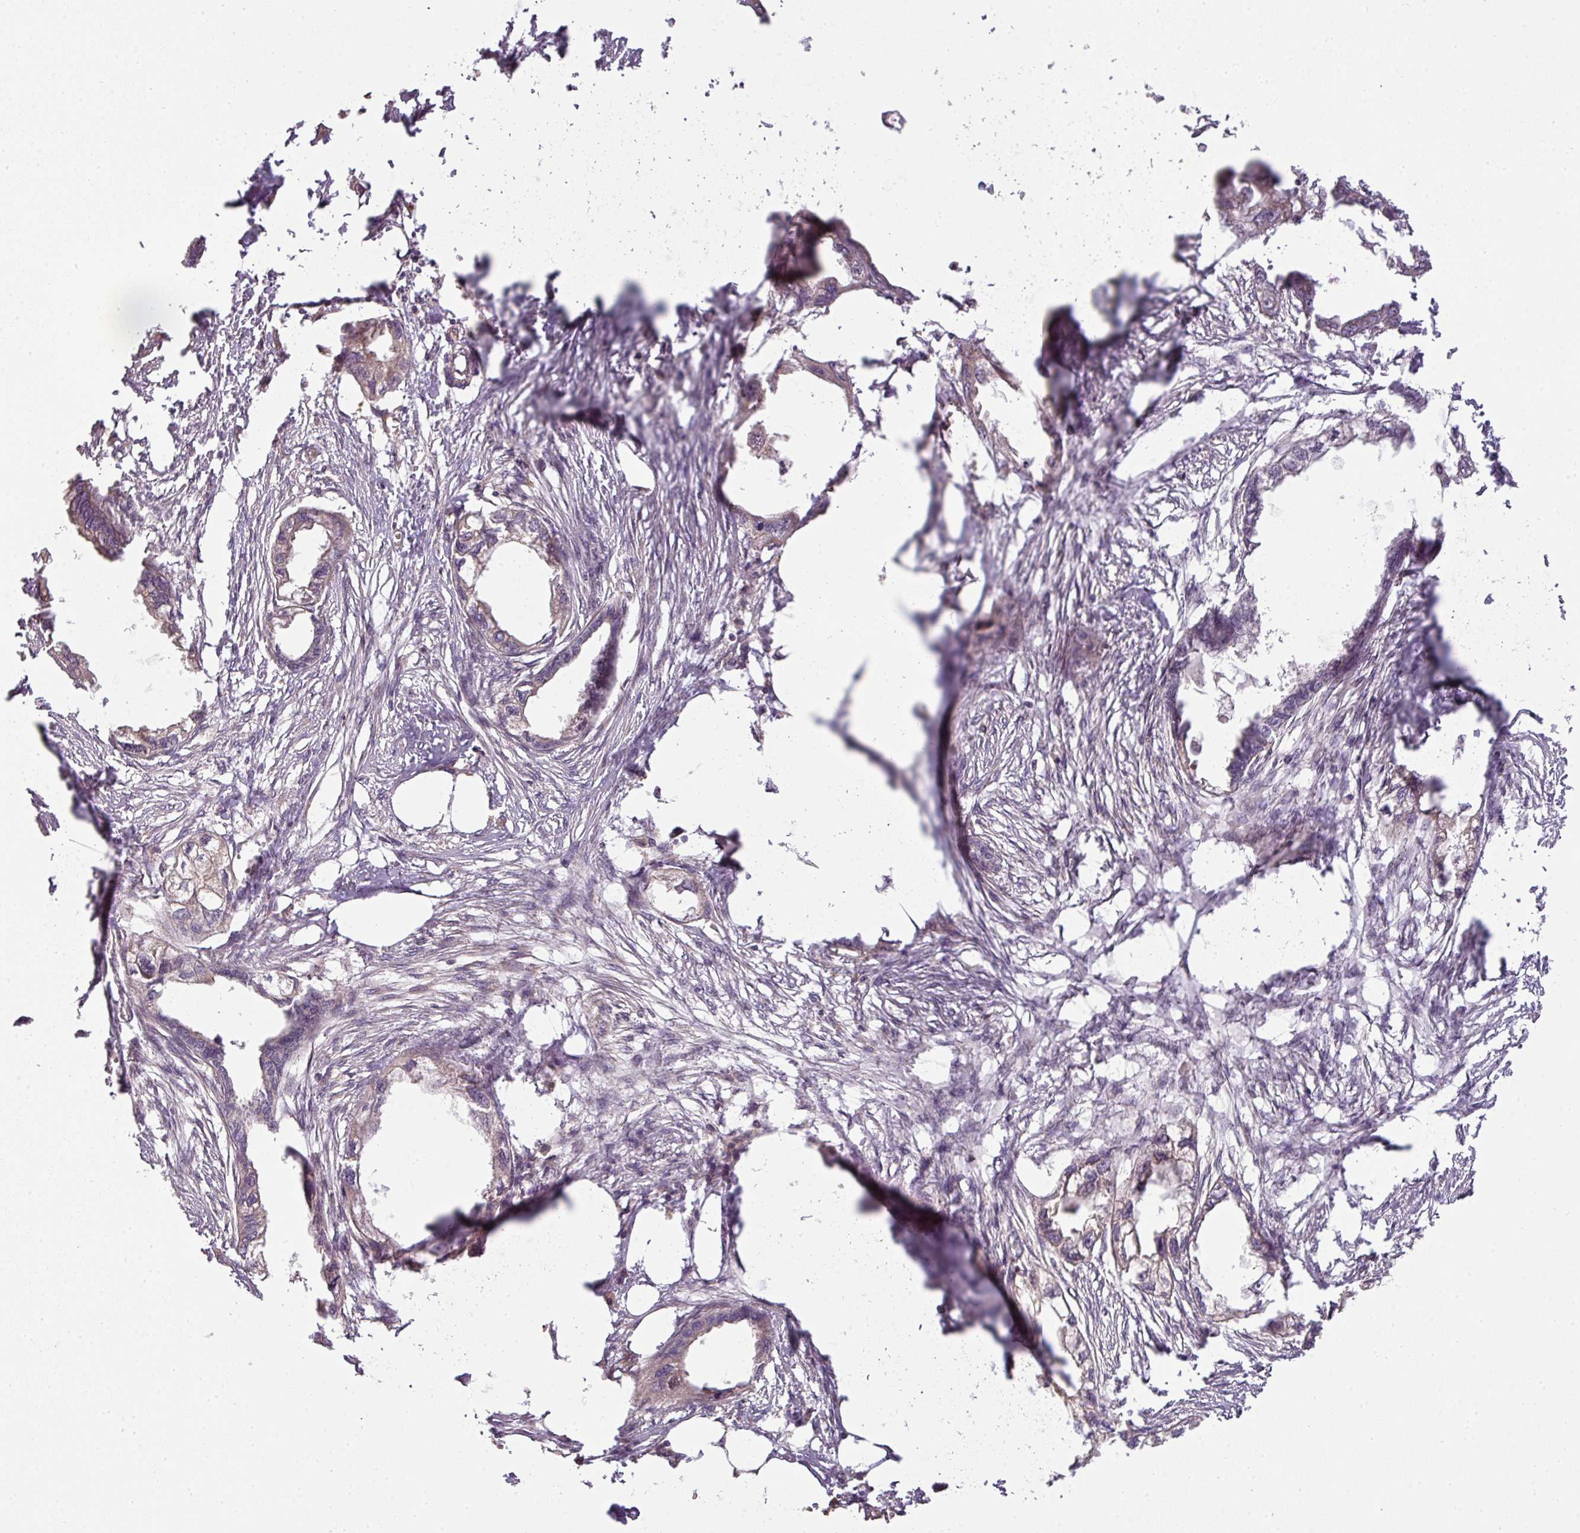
{"staining": {"intensity": "negative", "quantity": "none", "location": "none"}, "tissue": "endometrial cancer", "cell_type": "Tumor cells", "image_type": "cancer", "snomed": [{"axis": "morphology", "description": "Adenocarcinoma, NOS"}, {"axis": "morphology", "description": "Adenocarcinoma, metastatic, NOS"}, {"axis": "topography", "description": "Adipose tissue"}, {"axis": "topography", "description": "Endometrium"}], "caption": "The image shows no significant expression in tumor cells of endometrial cancer (metastatic adenocarcinoma).", "gene": "TCL1B", "patient": {"sex": "female", "age": 67}}